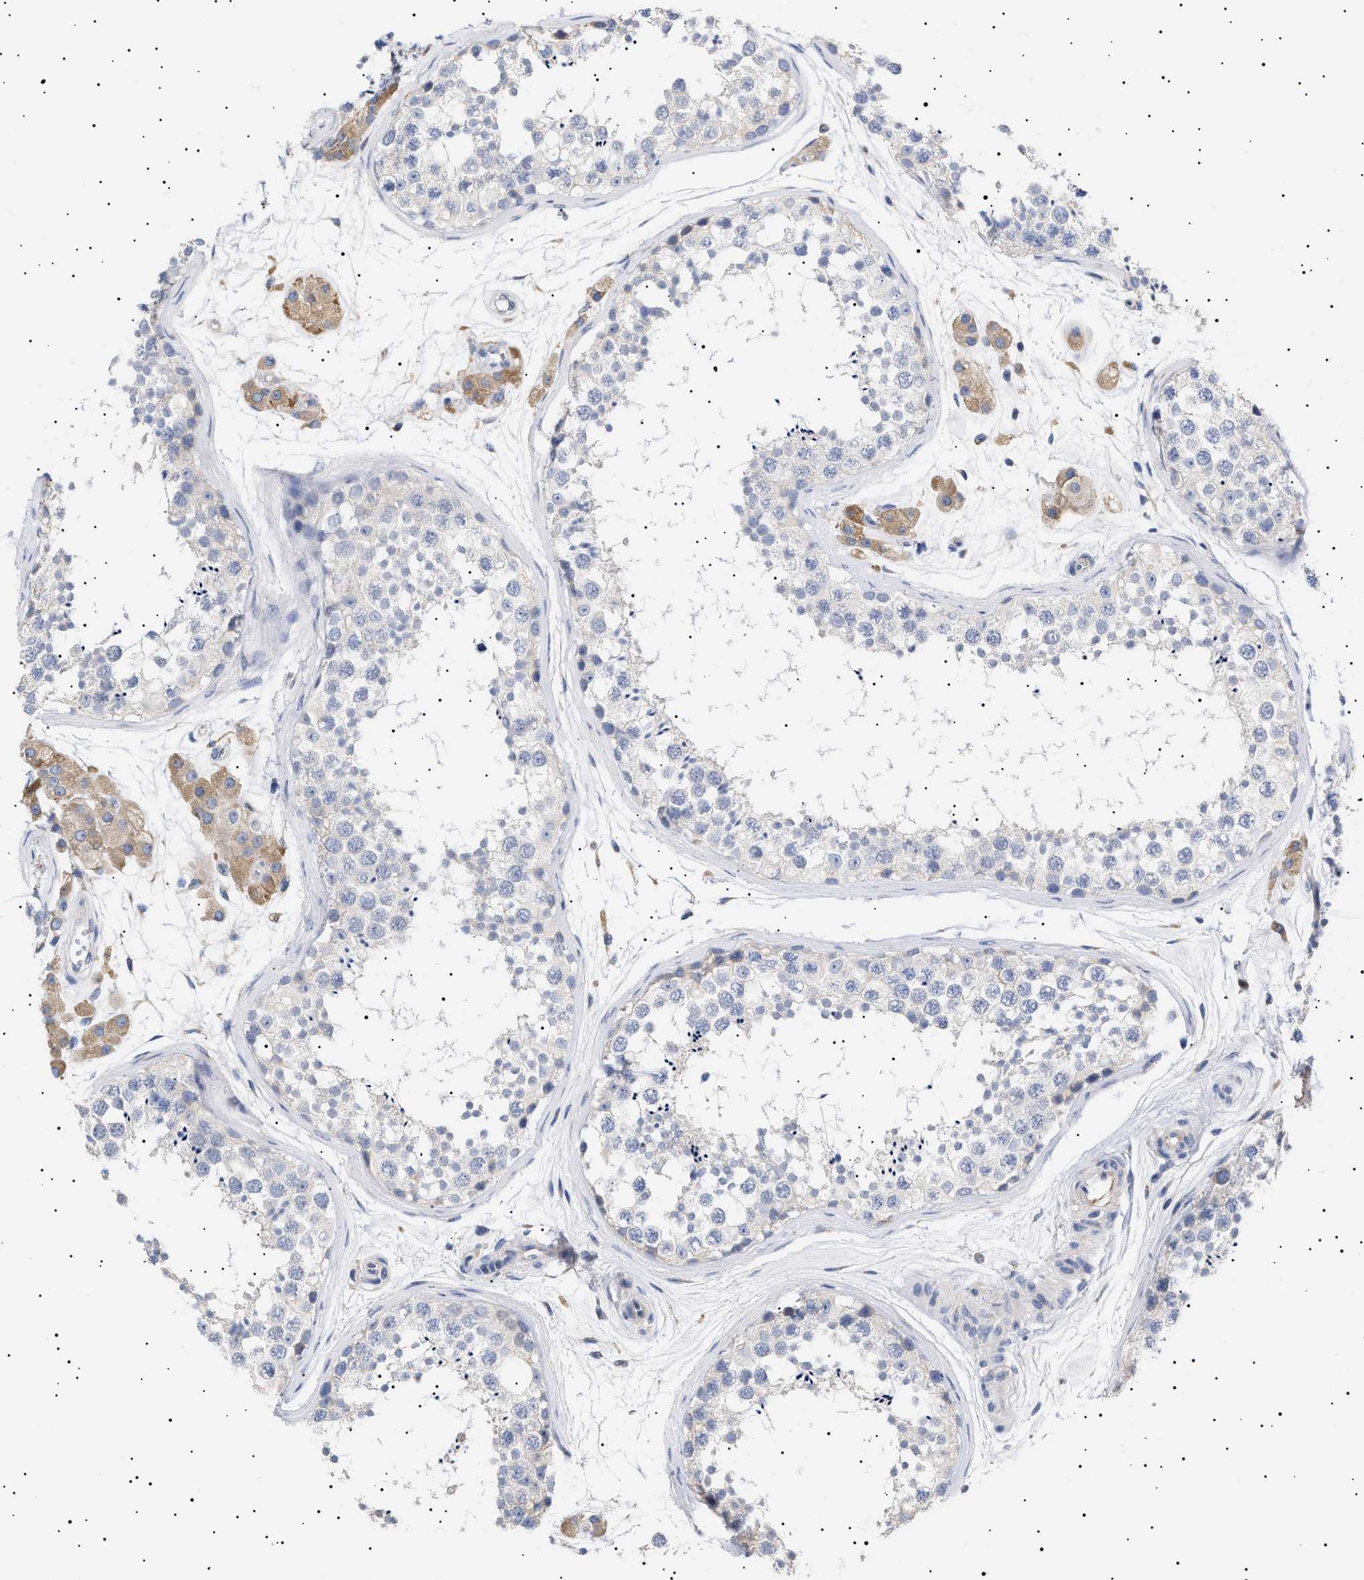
{"staining": {"intensity": "negative", "quantity": "none", "location": "none"}, "tissue": "testis", "cell_type": "Cells in seminiferous ducts", "image_type": "normal", "snomed": [{"axis": "morphology", "description": "Normal tissue, NOS"}, {"axis": "topography", "description": "Testis"}], "caption": "IHC of benign testis demonstrates no expression in cells in seminiferous ducts. Brightfield microscopy of immunohistochemistry stained with DAB (brown) and hematoxylin (blue), captured at high magnification.", "gene": "ERCC6L2", "patient": {"sex": "male", "age": 56}}